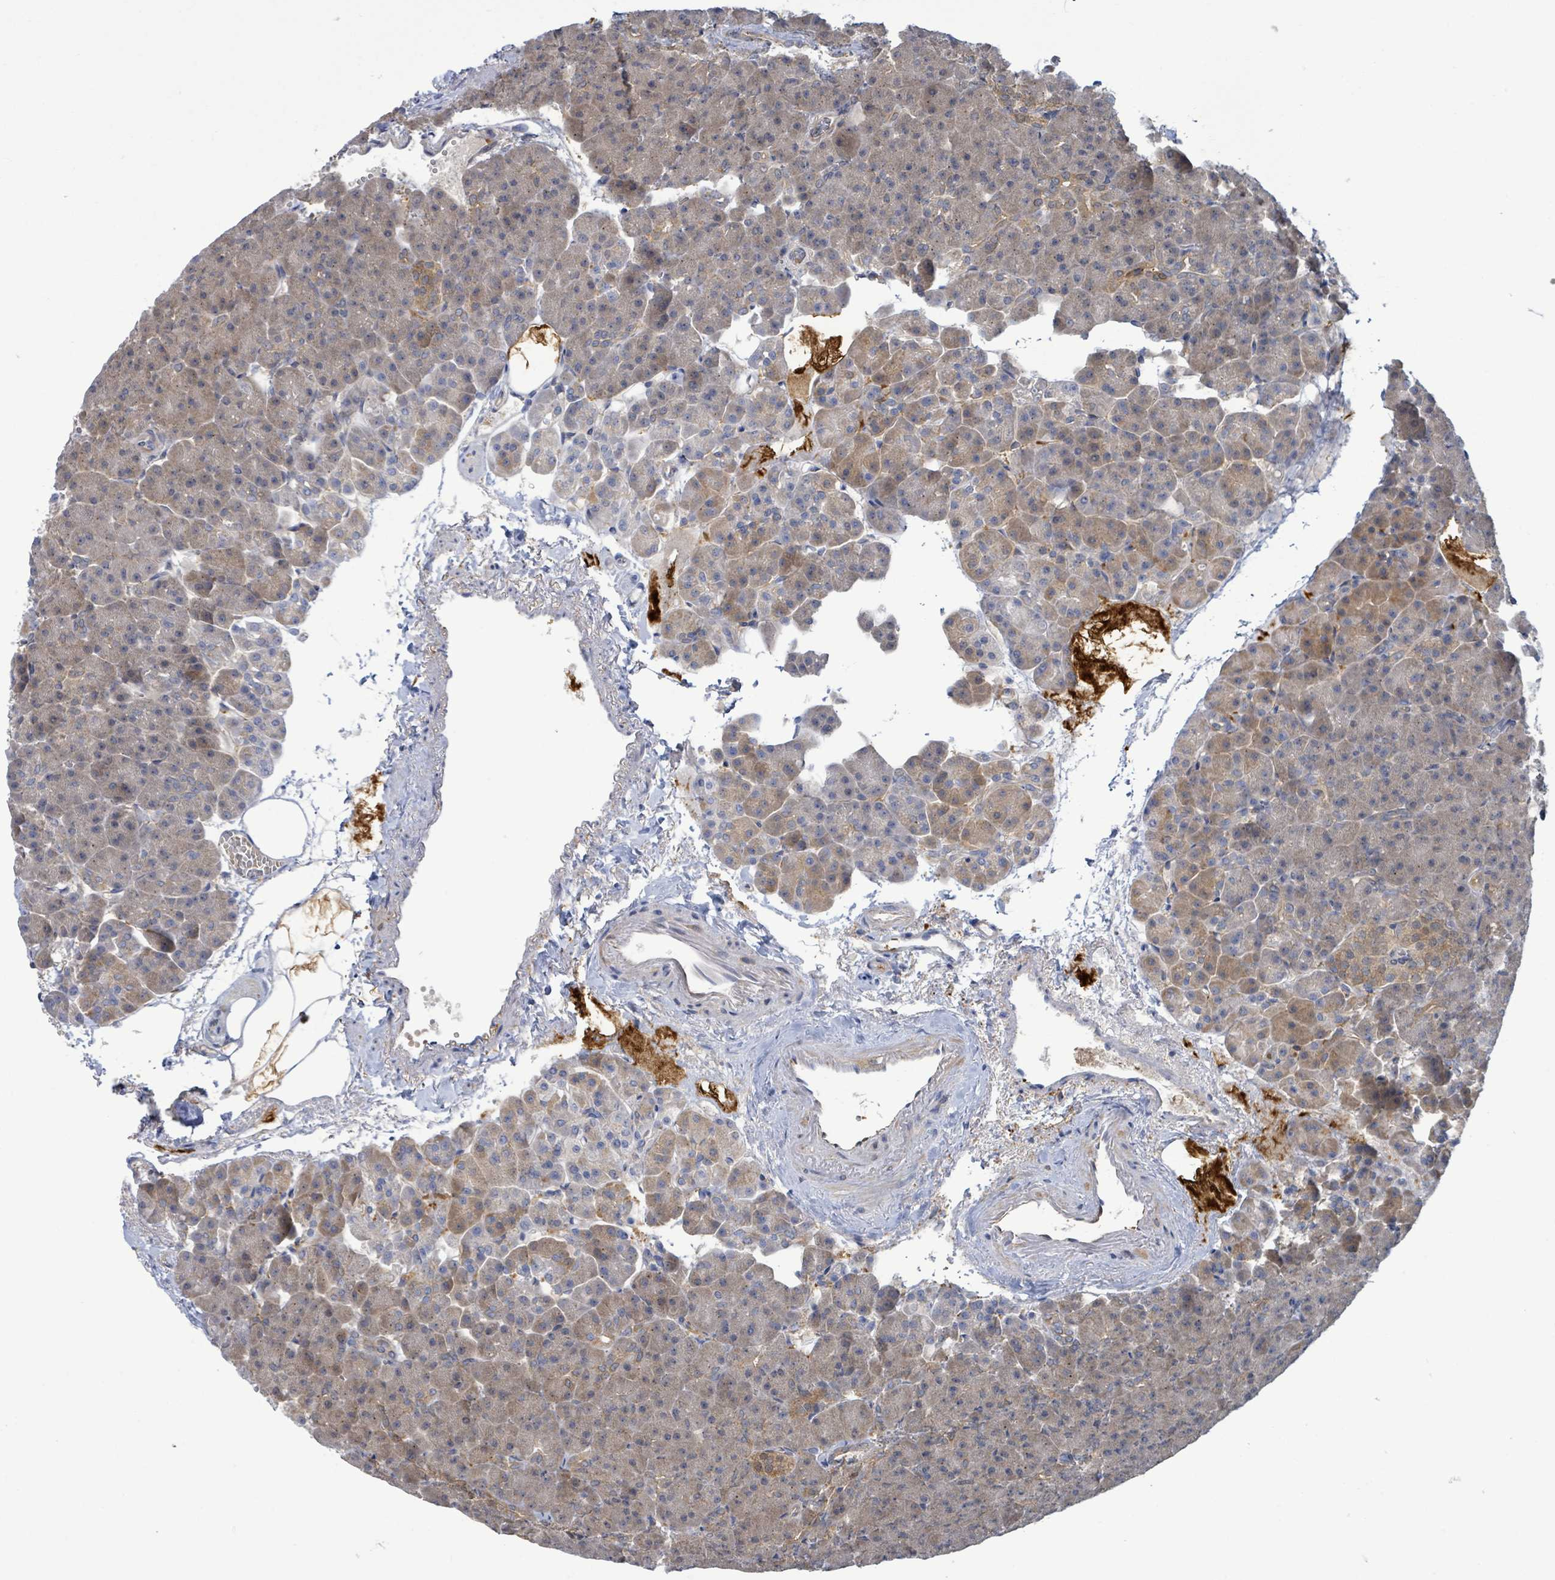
{"staining": {"intensity": "weak", "quantity": "25%-75%", "location": "cytoplasmic/membranous"}, "tissue": "pancreas", "cell_type": "Exocrine glandular cells", "image_type": "normal", "snomed": [{"axis": "morphology", "description": "Normal tissue, NOS"}, {"axis": "topography", "description": "Pancreas"}], "caption": "Immunohistochemistry photomicrograph of unremarkable pancreas stained for a protein (brown), which shows low levels of weak cytoplasmic/membranous staining in approximately 25%-75% of exocrine glandular cells.", "gene": "PGAM1", "patient": {"sex": "female", "age": 74}}